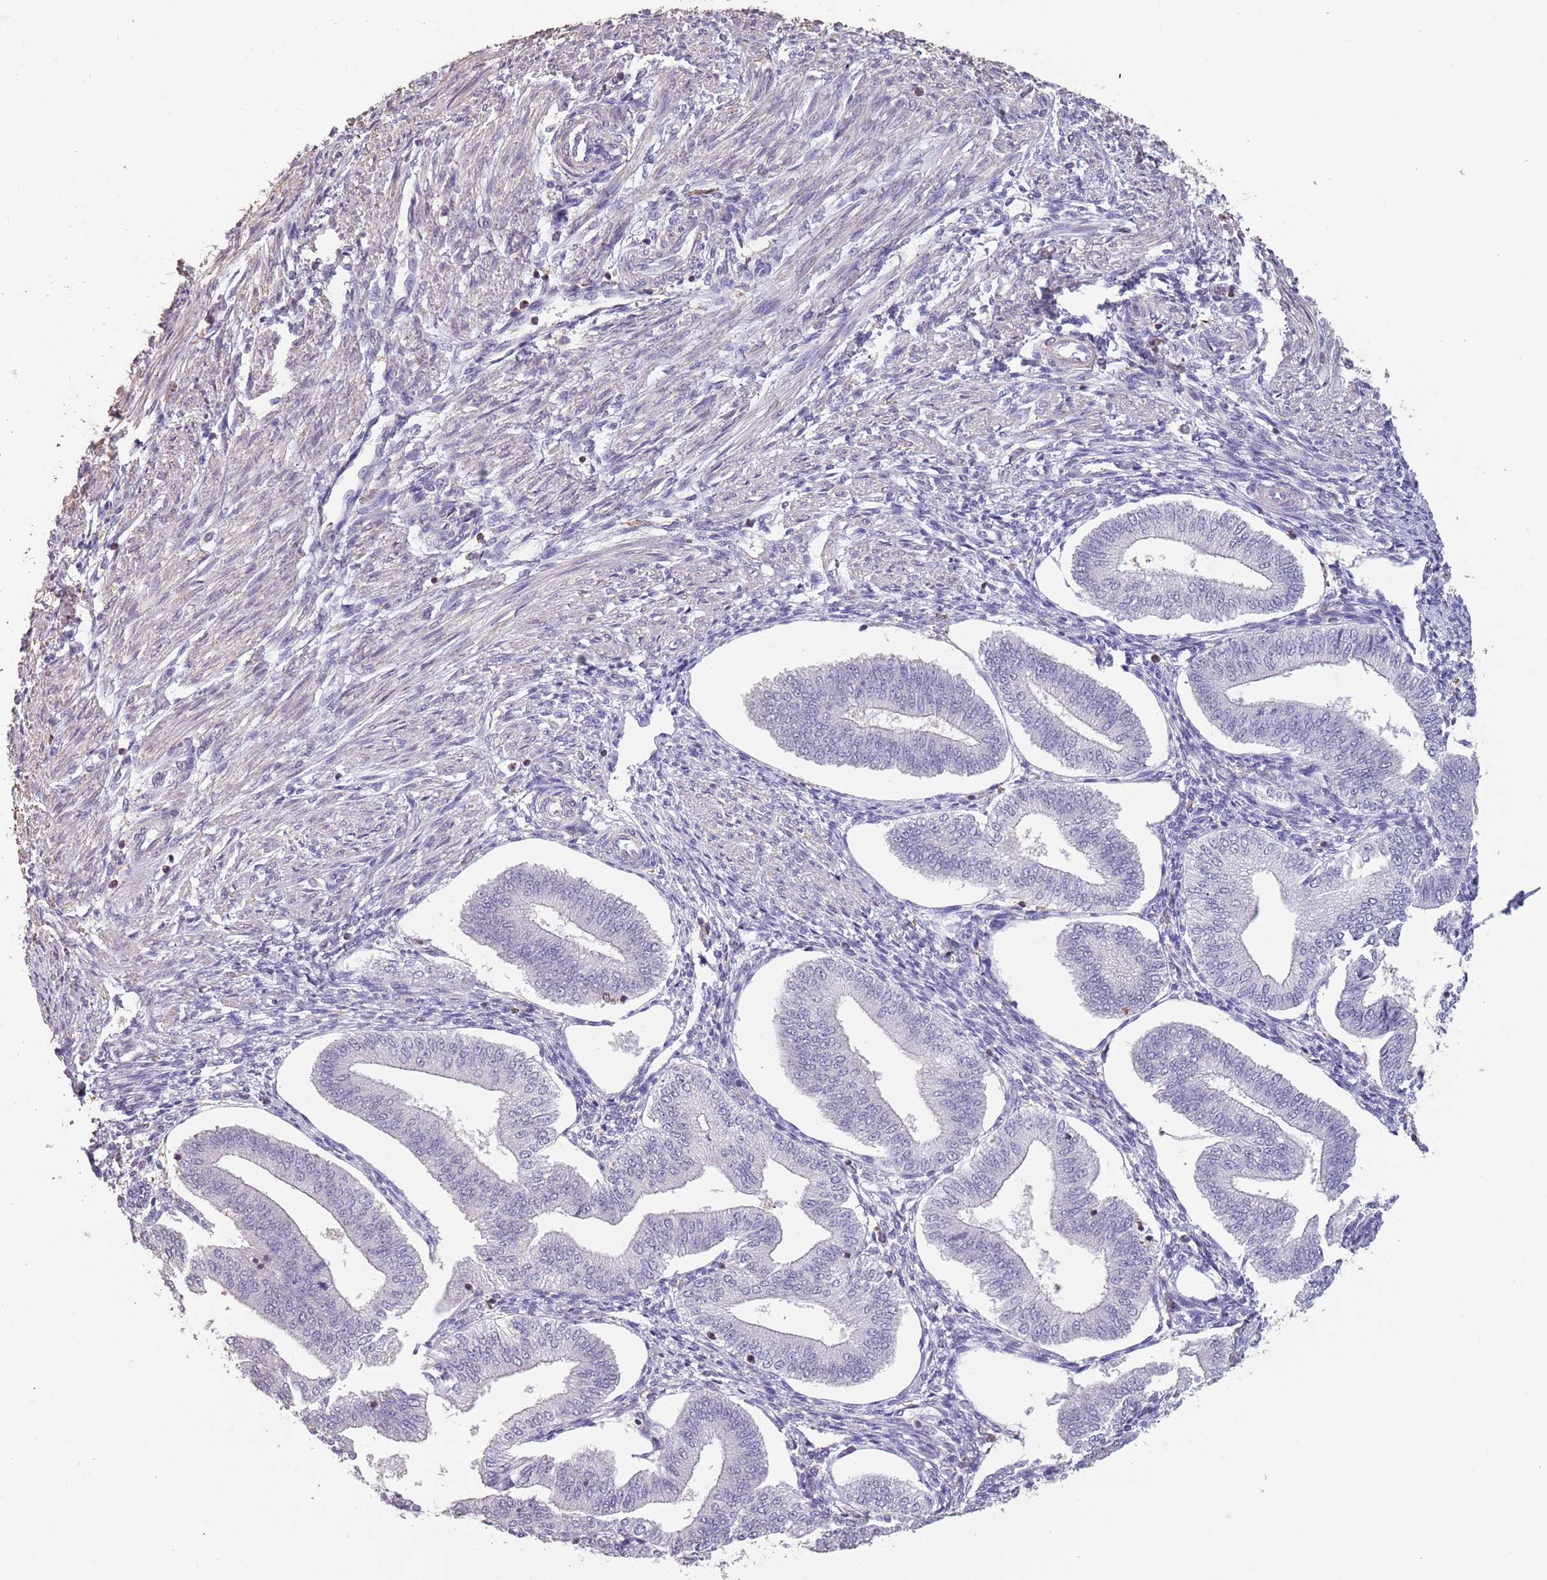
{"staining": {"intensity": "negative", "quantity": "none", "location": "none"}, "tissue": "endometrium", "cell_type": "Cells in endometrial stroma", "image_type": "normal", "snomed": [{"axis": "morphology", "description": "Normal tissue, NOS"}, {"axis": "topography", "description": "Endometrium"}], "caption": "IHC of normal human endometrium displays no staining in cells in endometrial stroma. (DAB (3,3'-diaminobenzidine) immunohistochemistry visualized using brightfield microscopy, high magnification).", "gene": "SUN5", "patient": {"sex": "female", "age": 34}}